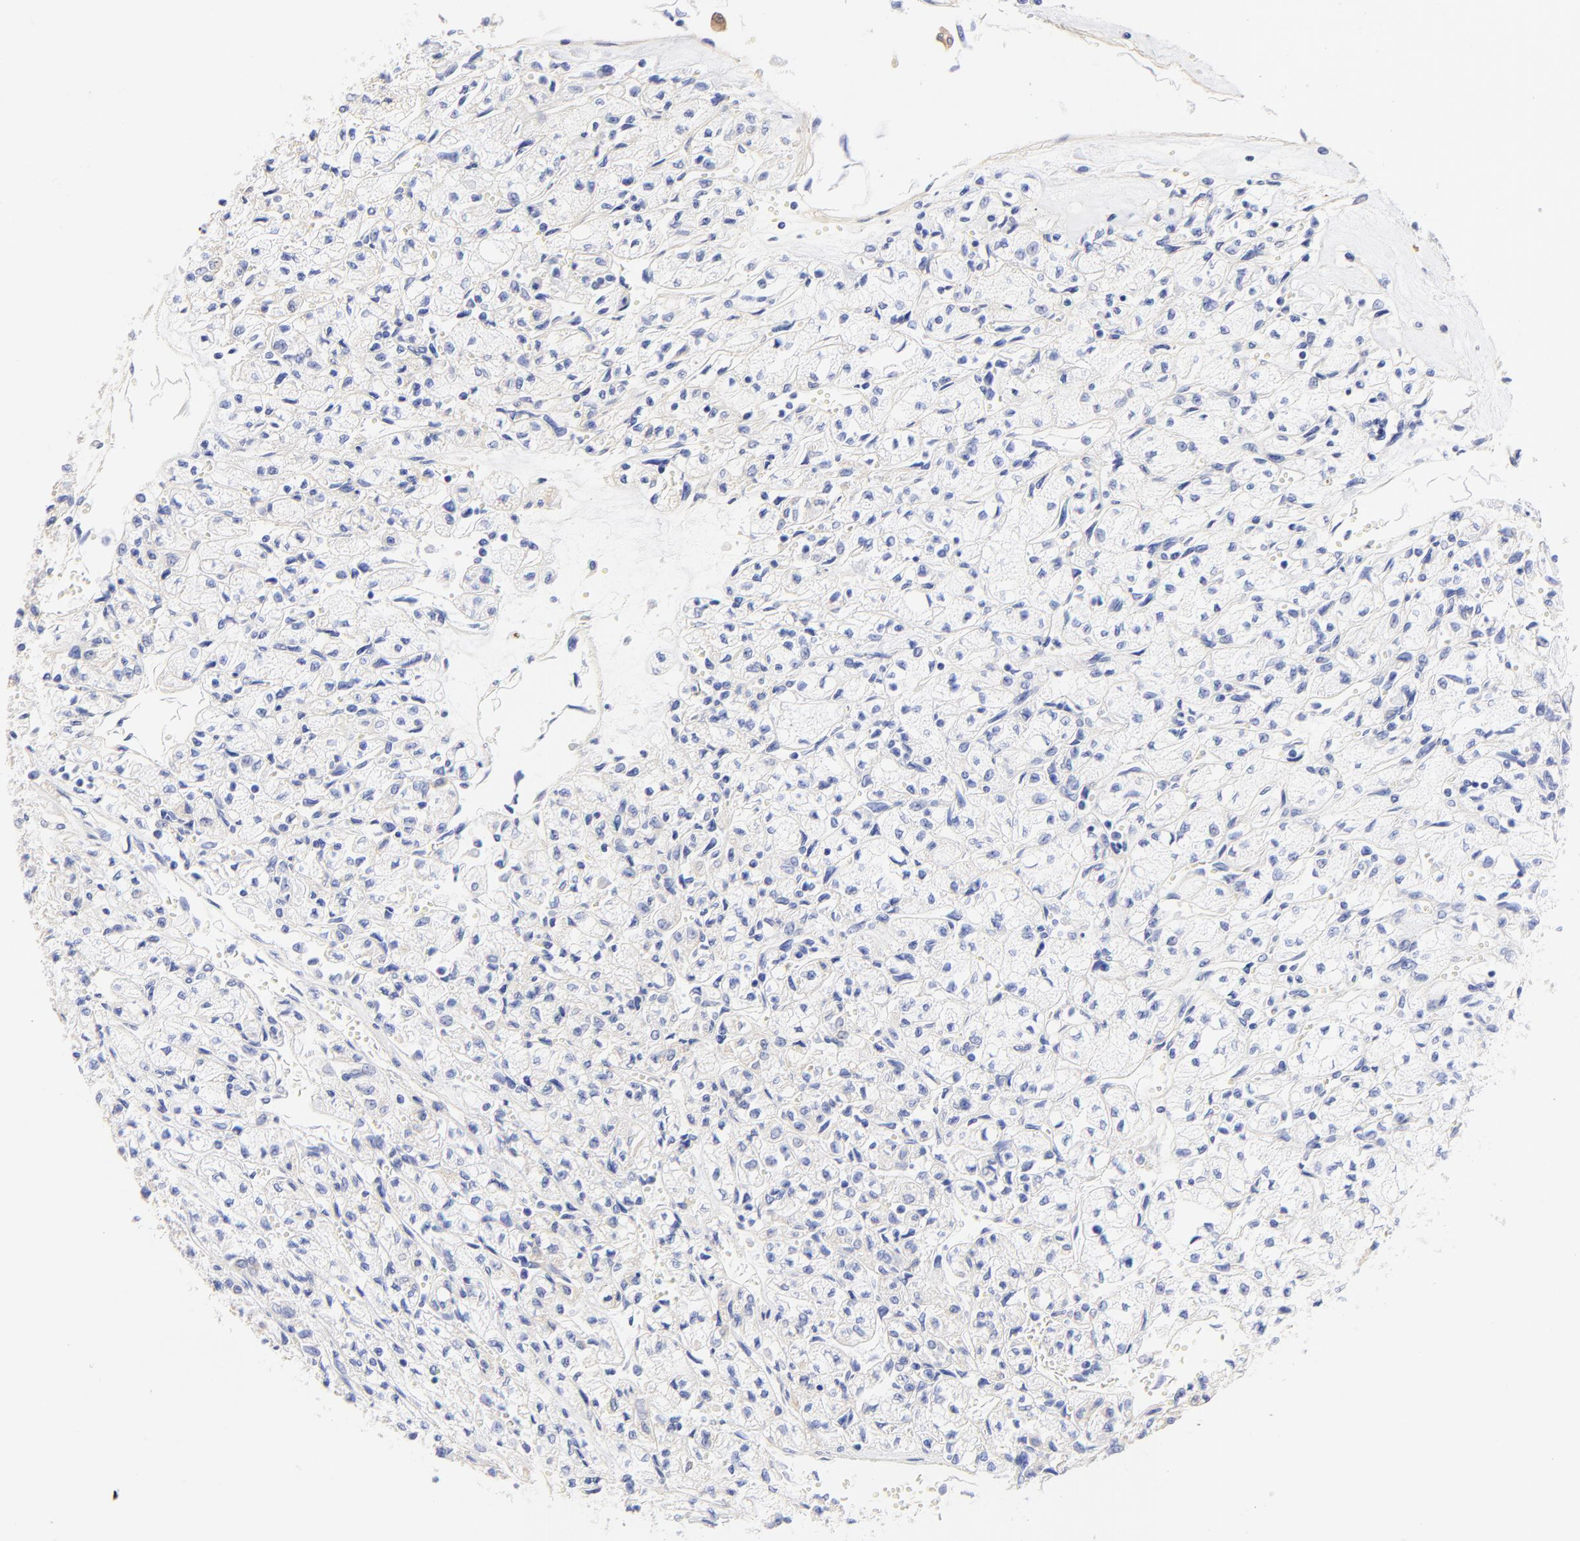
{"staining": {"intensity": "negative", "quantity": "none", "location": "none"}, "tissue": "renal cancer", "cell_type": "Tumor cells", "image_type": "cancer", "snomed": [{"axis": "morphology", "description": "Adenocarcinoma, NOS"}, {"axis": "topography", "description": "Kidney"}], "caption": "IHC image of human adenocarcinoma (renal) stained for a protein (brown), which demonstrates no positivity in tumor cells.", "gene": "C1QTNF6", "patient": {"sex": "male", "age": 78}}